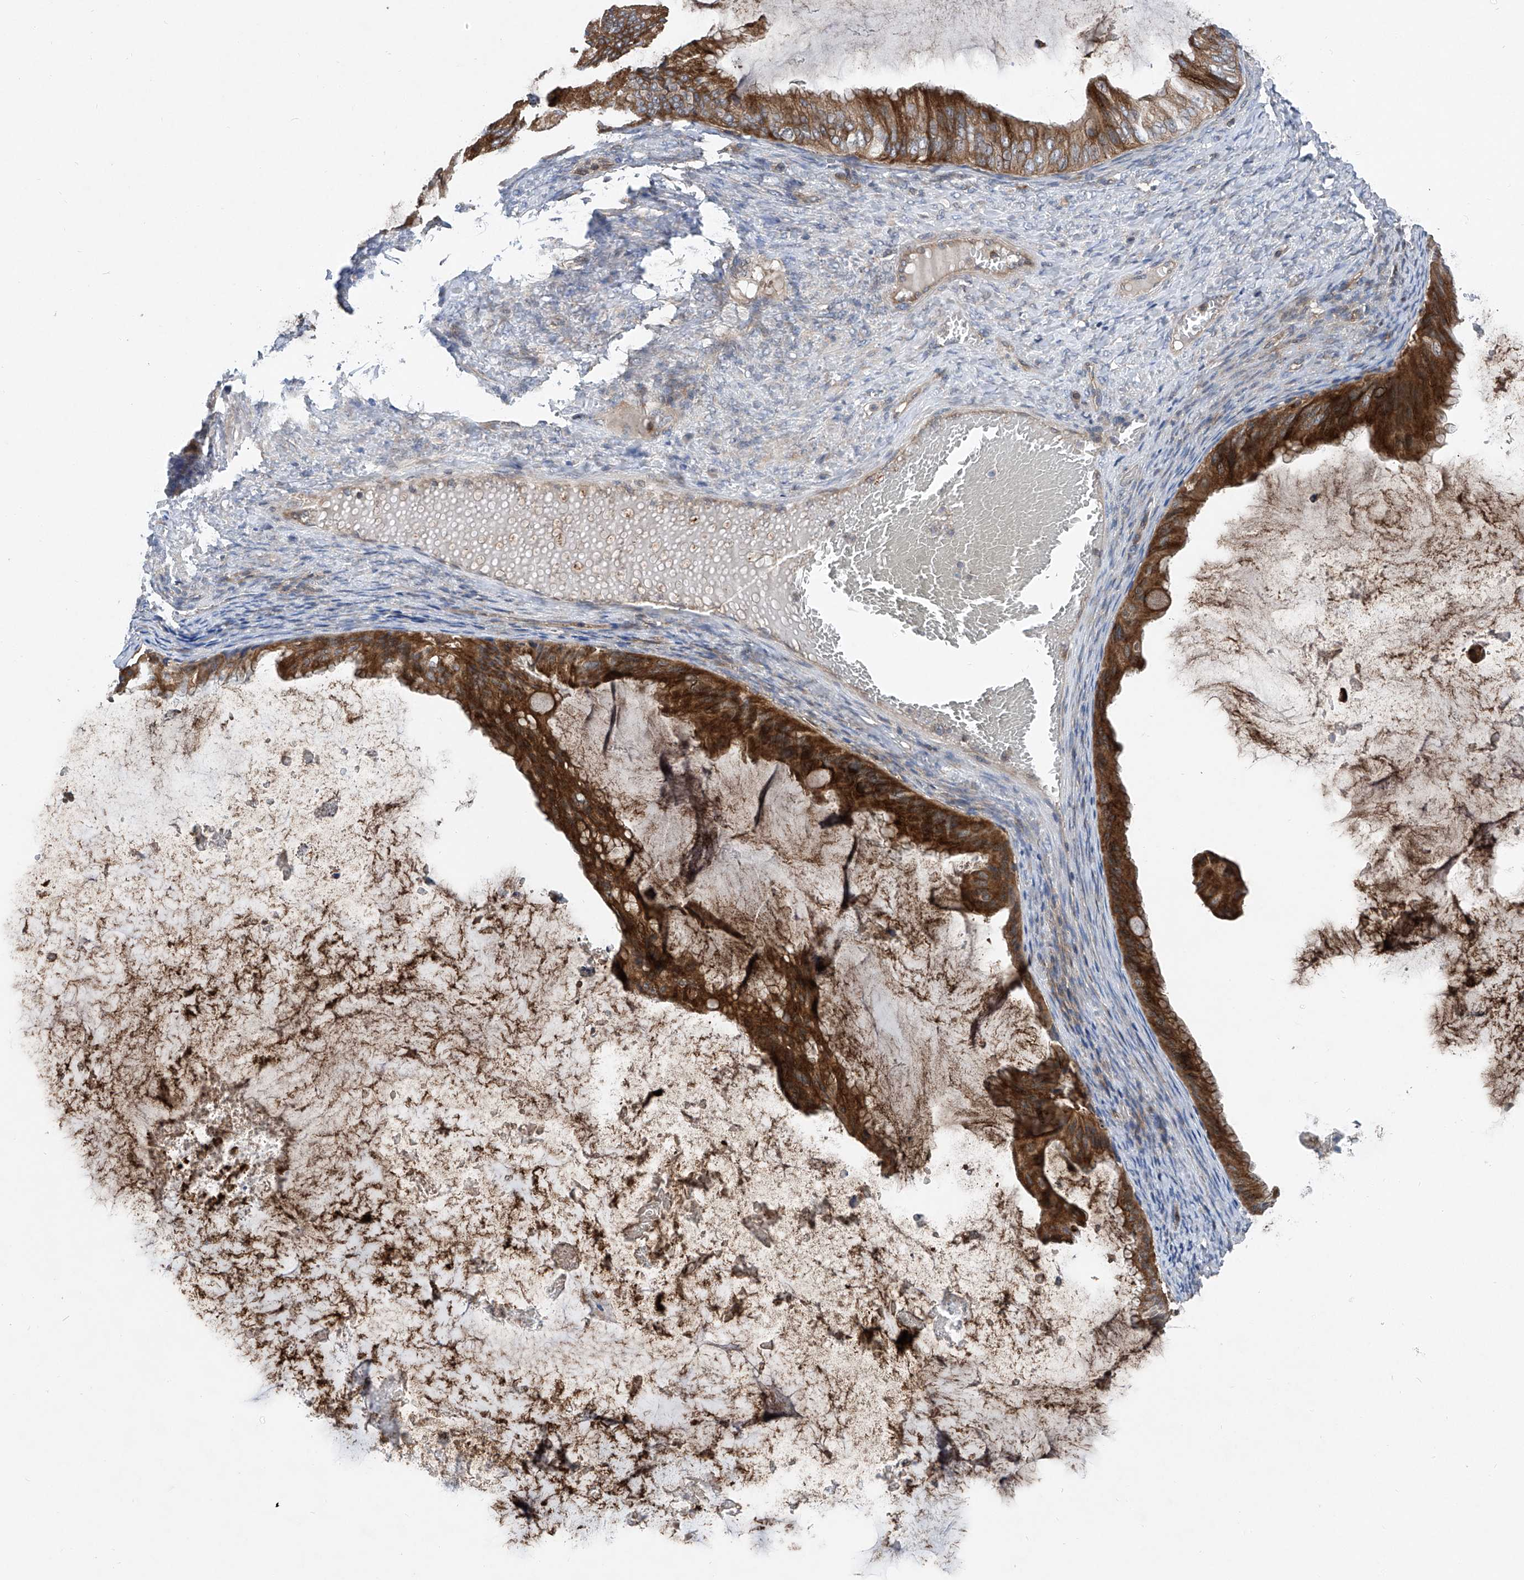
{"staining": {"intensity": "strong", "quantity": ">75%", "location": "cytoplasmic/membranous"}, "tissue": "ovarian cancer", "cell_type": "Tumor cells", "image_type": "cancer", "snomed": [{"axis": "morphology", "description": "Cystadenocarcinoma, mucinous, NOS"}, {"axis": "topography", "description": "Ovary"}], "caption": "Strong cytoplasmic/membranous positivity for a protein is appreciated in about >75% of tumor cells of ovarian mucinous cystadenocarcinoma using IHC.", "gene": "TRIM38", "patient": {"sex": "female", "age": 61}}